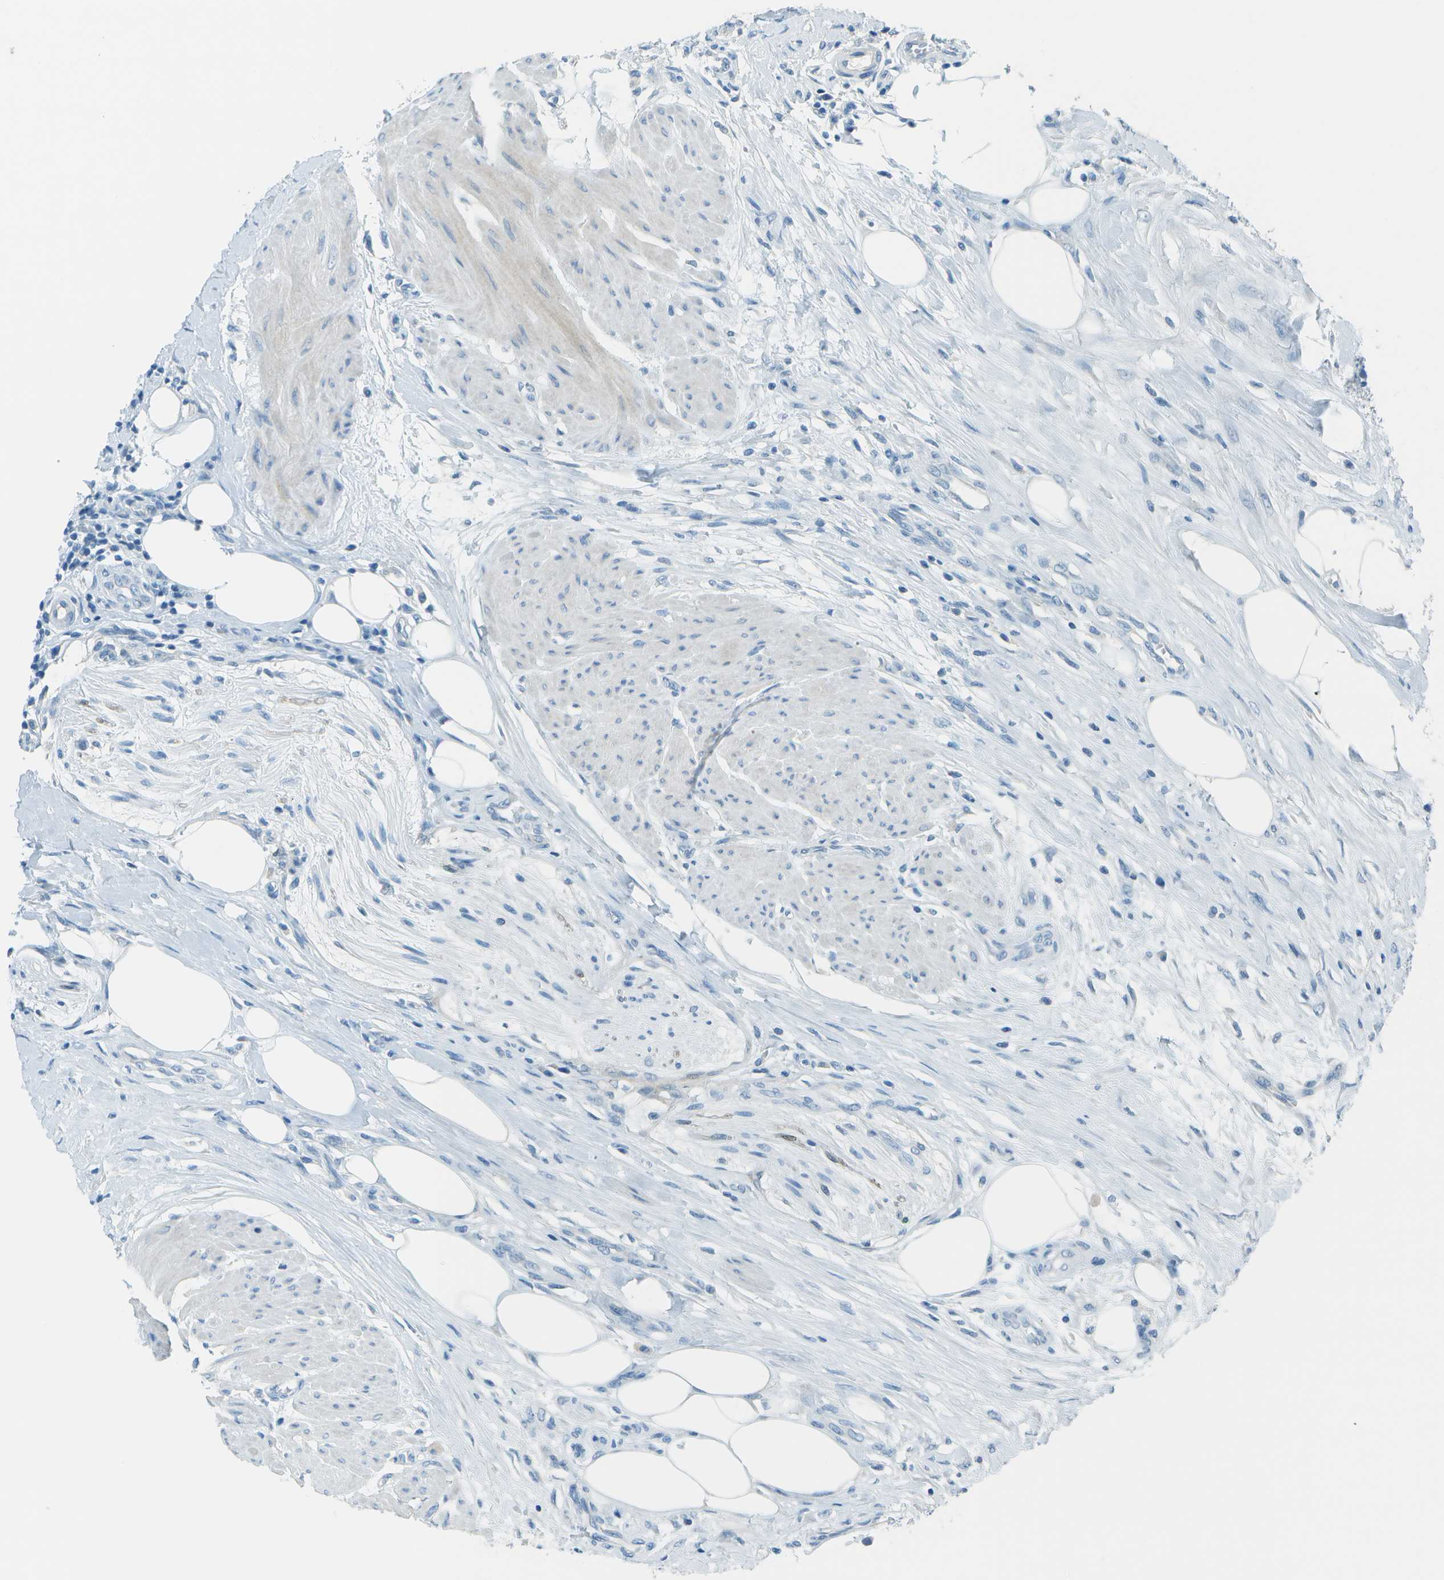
{"staining": {"intensity": "negative", "quantity": "none", "location": "none"}, "tissue": "urothelial cancer", "cell_type": "Tumor cells", "image_type": "cancer", "snomed": [{"axis": "morphology", "description": "Urothelial carcinoma, High grade"}, {"axis": "topography", "description": "Urinary bladder"}], "caption": "There is no significant positivity in tumor cells of urothelial carcinoma (high-grade).", "gene": "FGF1", "patient": {"sex": "male", "age": 35}}